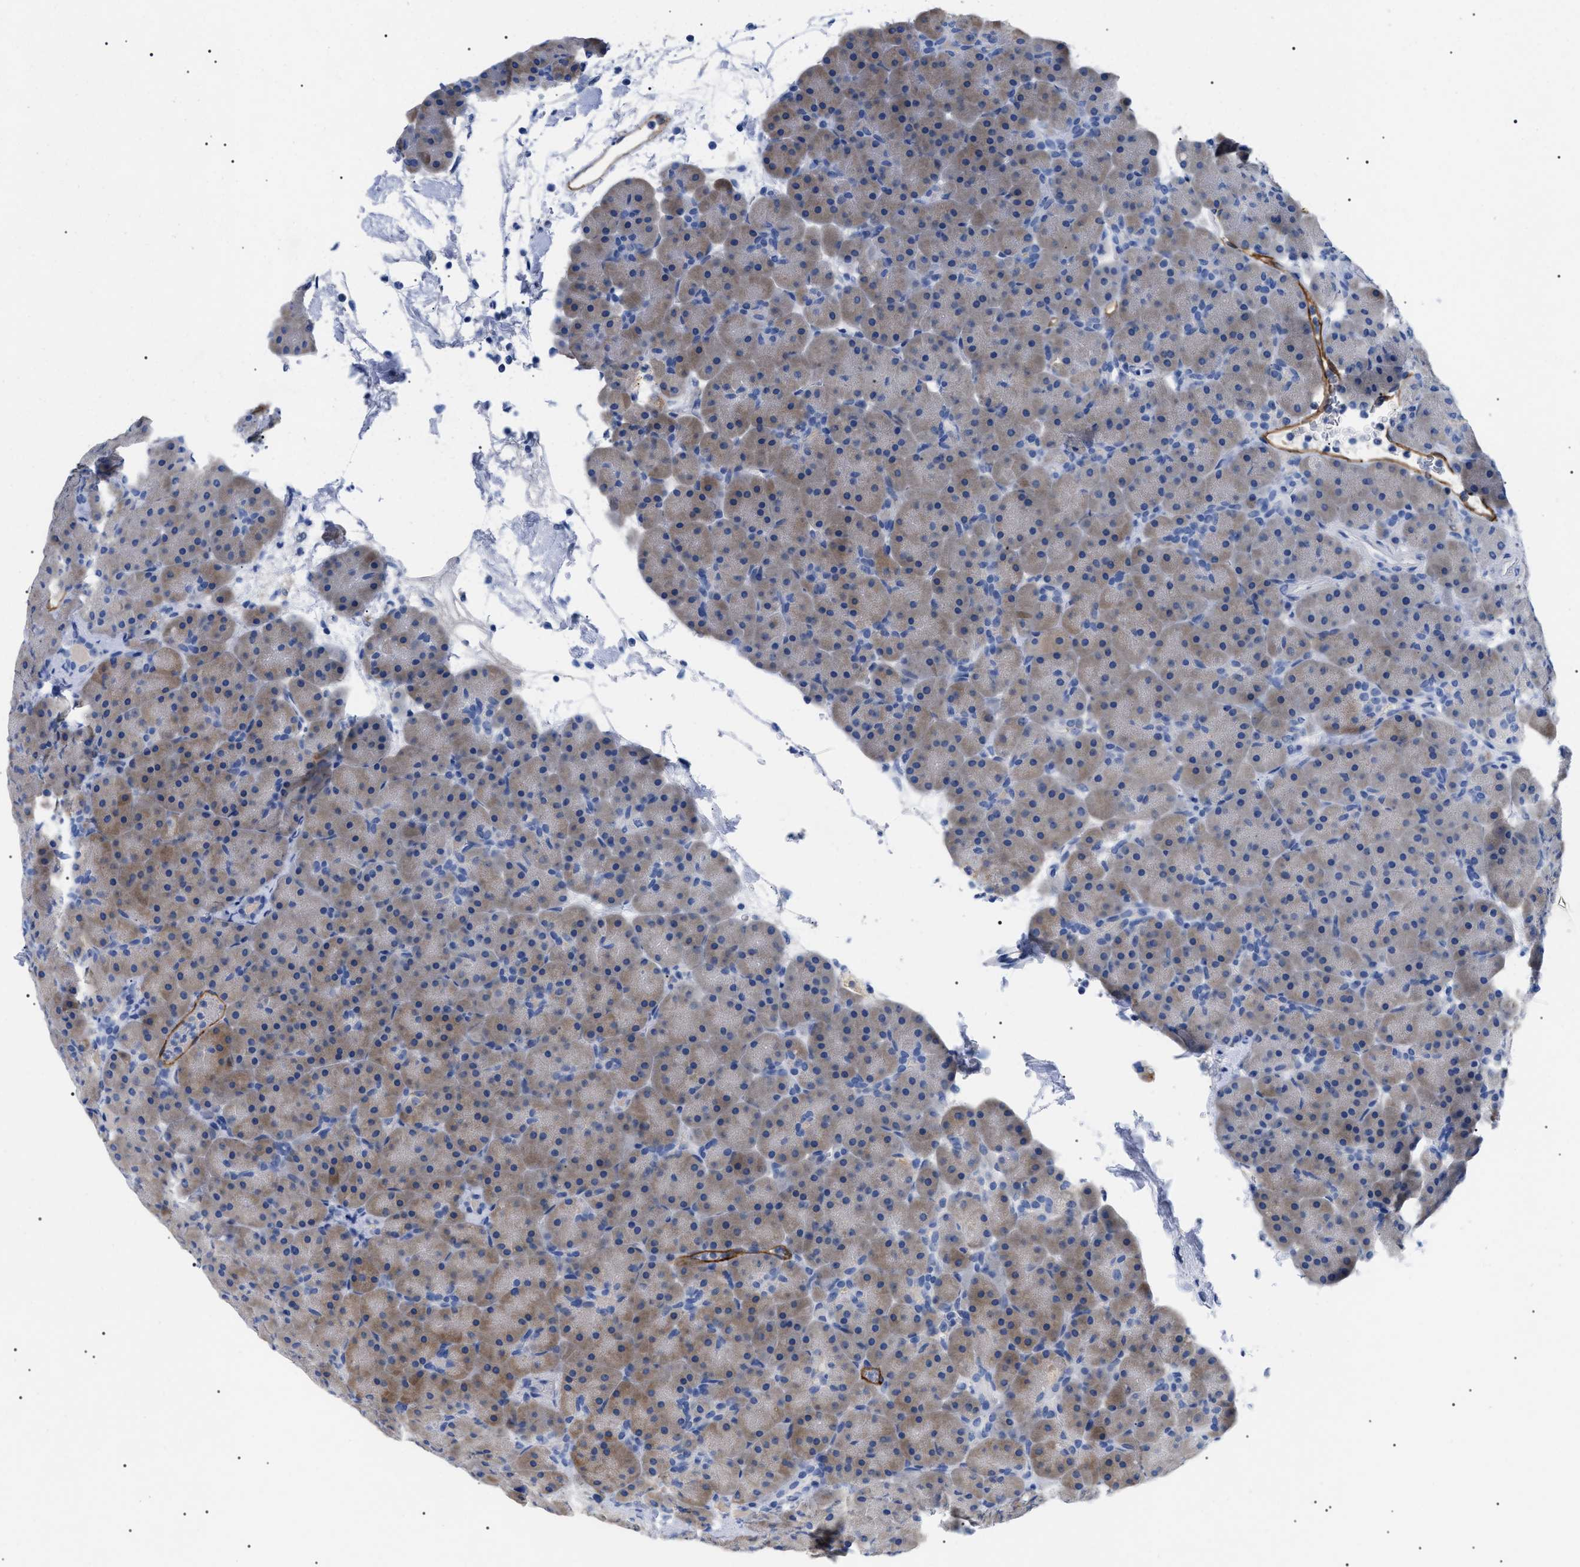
{"staining": {"intensity": "weak", "quantity": "<25%", "location": "cytoplasmic/membranous"}, "tissue": "pancreas", "cell_type": "Exocrine glandular cells", "image_type": "normal", "snomed": [{"axis": "morphology", "description": "Normal tissue, NOS"}, {"axis": "topography", "description": "Pancreas"}], "caption": "IHC photomicrograph of benign pancreas: human pancreas stained with DAB displays no significant protein expression in exocrine glandular cells.", "gene": "ACKR1", "patient": {"sex": "male", "age": 66}}